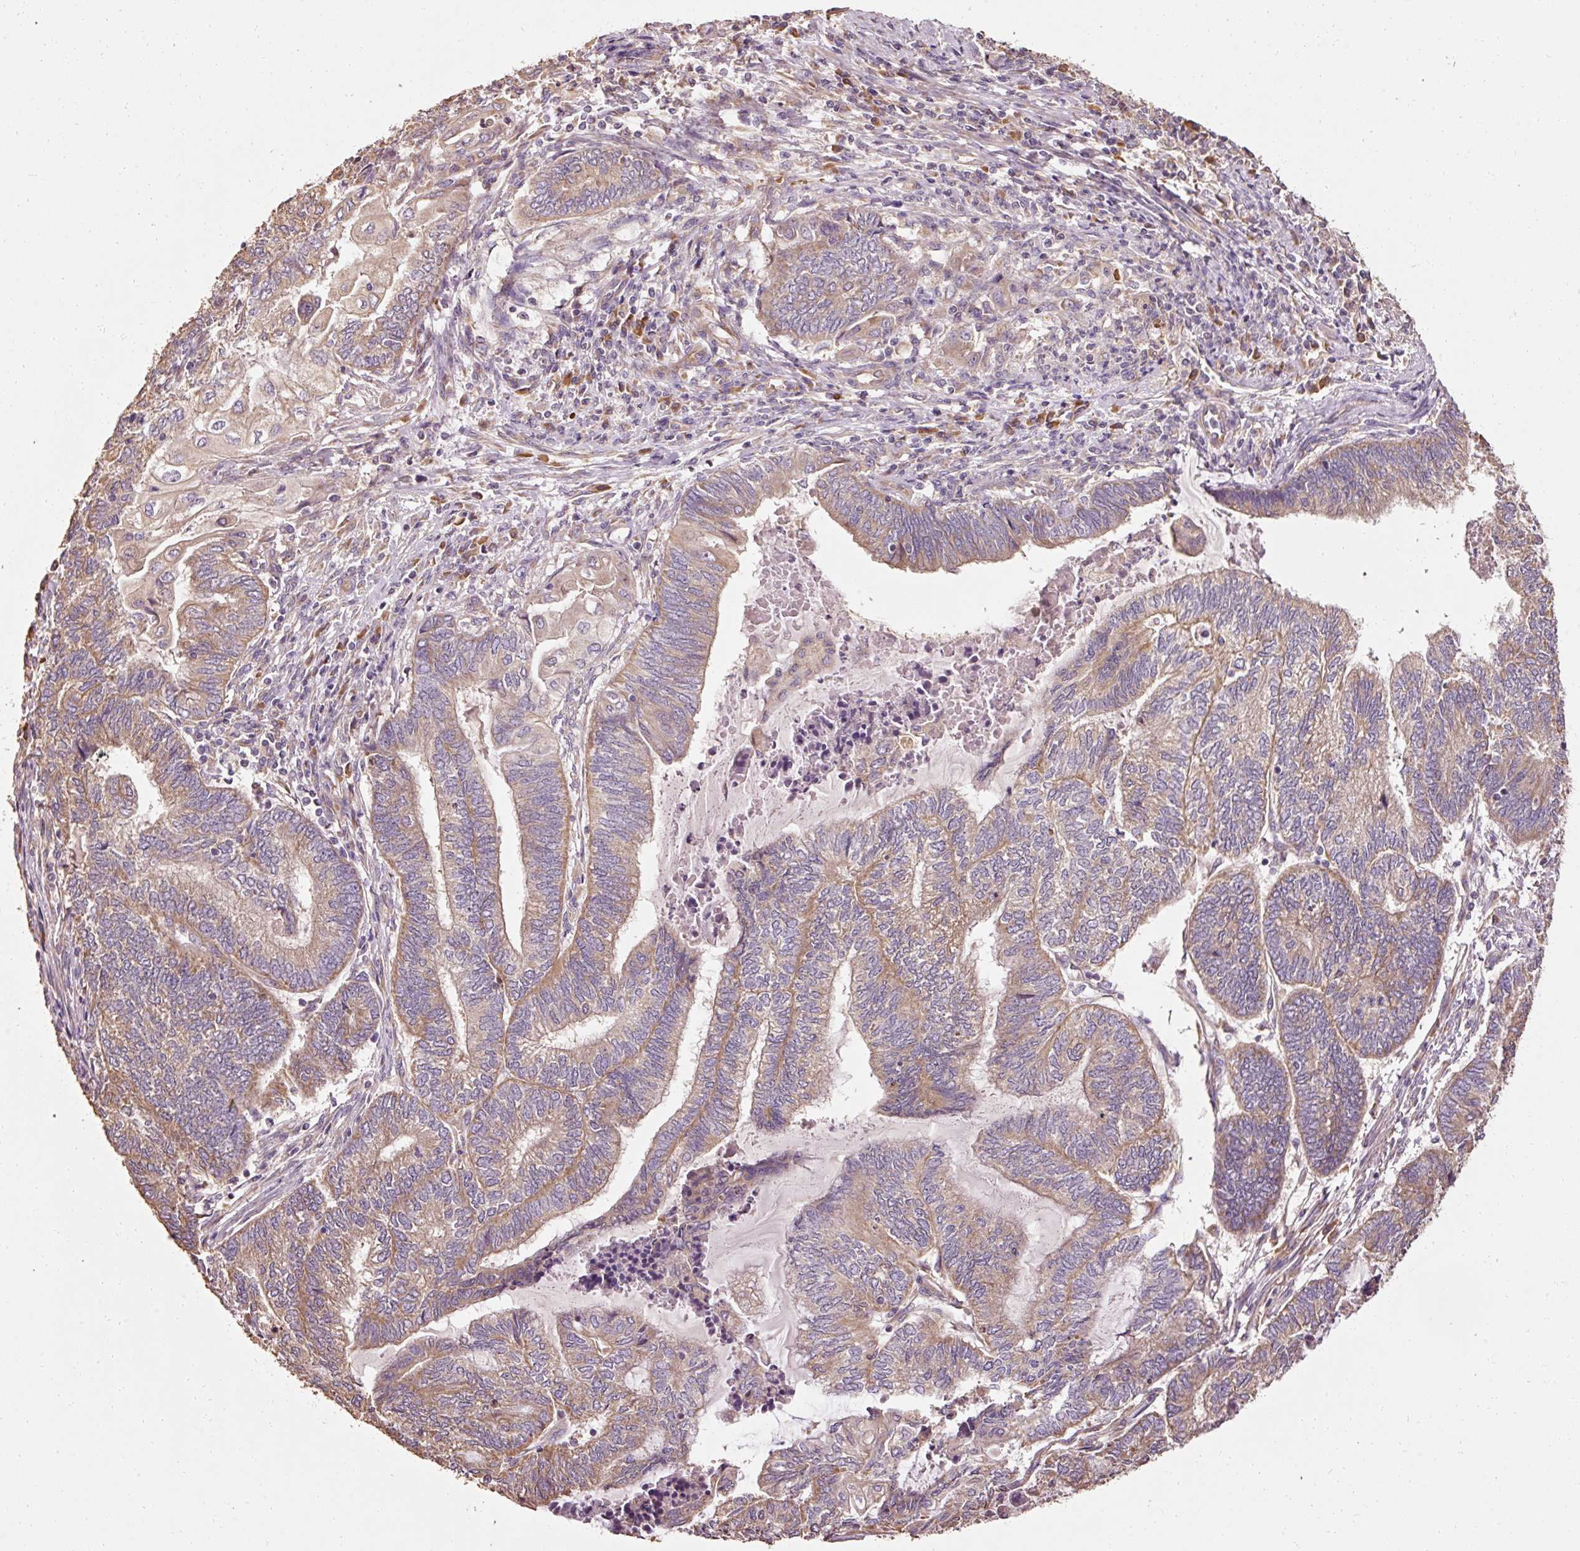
{"staining": {"intensity": "moderate", "quantity": "25%-75%", "location": "cytoplasmic/membranous"}, "tissue": "endometrial cancer", "cell_type": "Tumor cells", "image_type": "cancer", "snomed": [{"axis": "morphology", "description": "Adenocarcinoma, NOS"}, {"axis": "topography", "description": "Uterus"}, {"axis": "topography", "description": "Endometrium"}], "caption": "Human endometrial adenocarcinoma stained with a brown dye shows moderate cytoplasmic/membranous positive staining in about 25%-75% of tumor cells.", "gene": "EFHC1", "patient": {"sex": "female", "age": 70}}